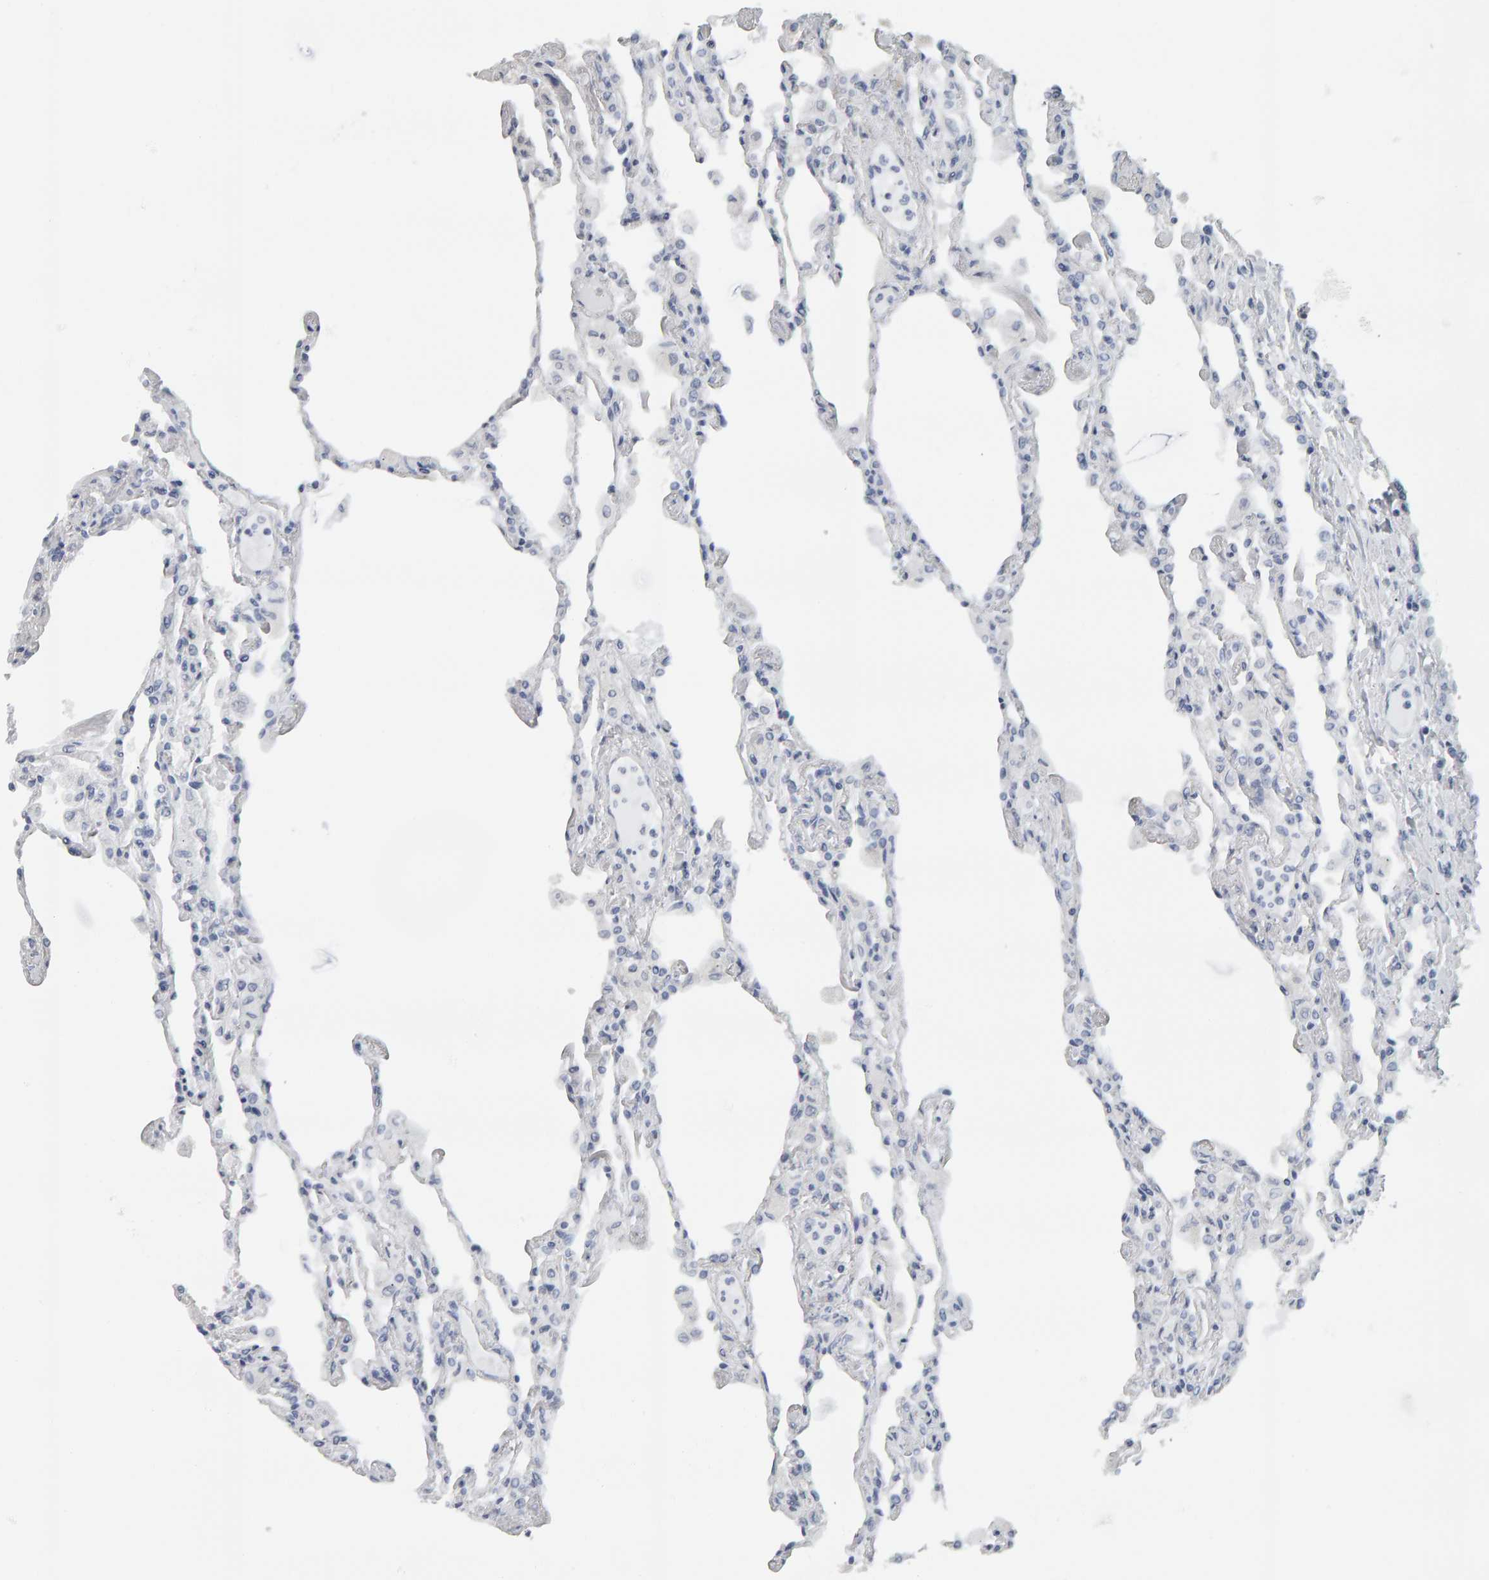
{"staining": {"intensity": "weak", "quantity": "<25%", "location": "cytoplasmic/membranous"}, "tissue": "lung", "cell_type": "Alveolar cells", "image_type": "normal", "snomed": [{"axis": "morphology", "description": "Normal tissue, NOS"}, {"axis": "topography", "description": "Bronchus"}, {"axis": "topography", "description": "Lung"}], "caption": "Immunohistochemistry image of normal human lung stained for a protein (brown), which displays no staining in alveolar cells. The staining was performed using DAB (3,3'-diaminobenzidine) to visualize the protein expression in brown, while the nuclei were stained in blue with hematoxylin (Magnification: 20x).", "gene": "ADHFE1", "patient": {"sex": "female", "age": 49}}